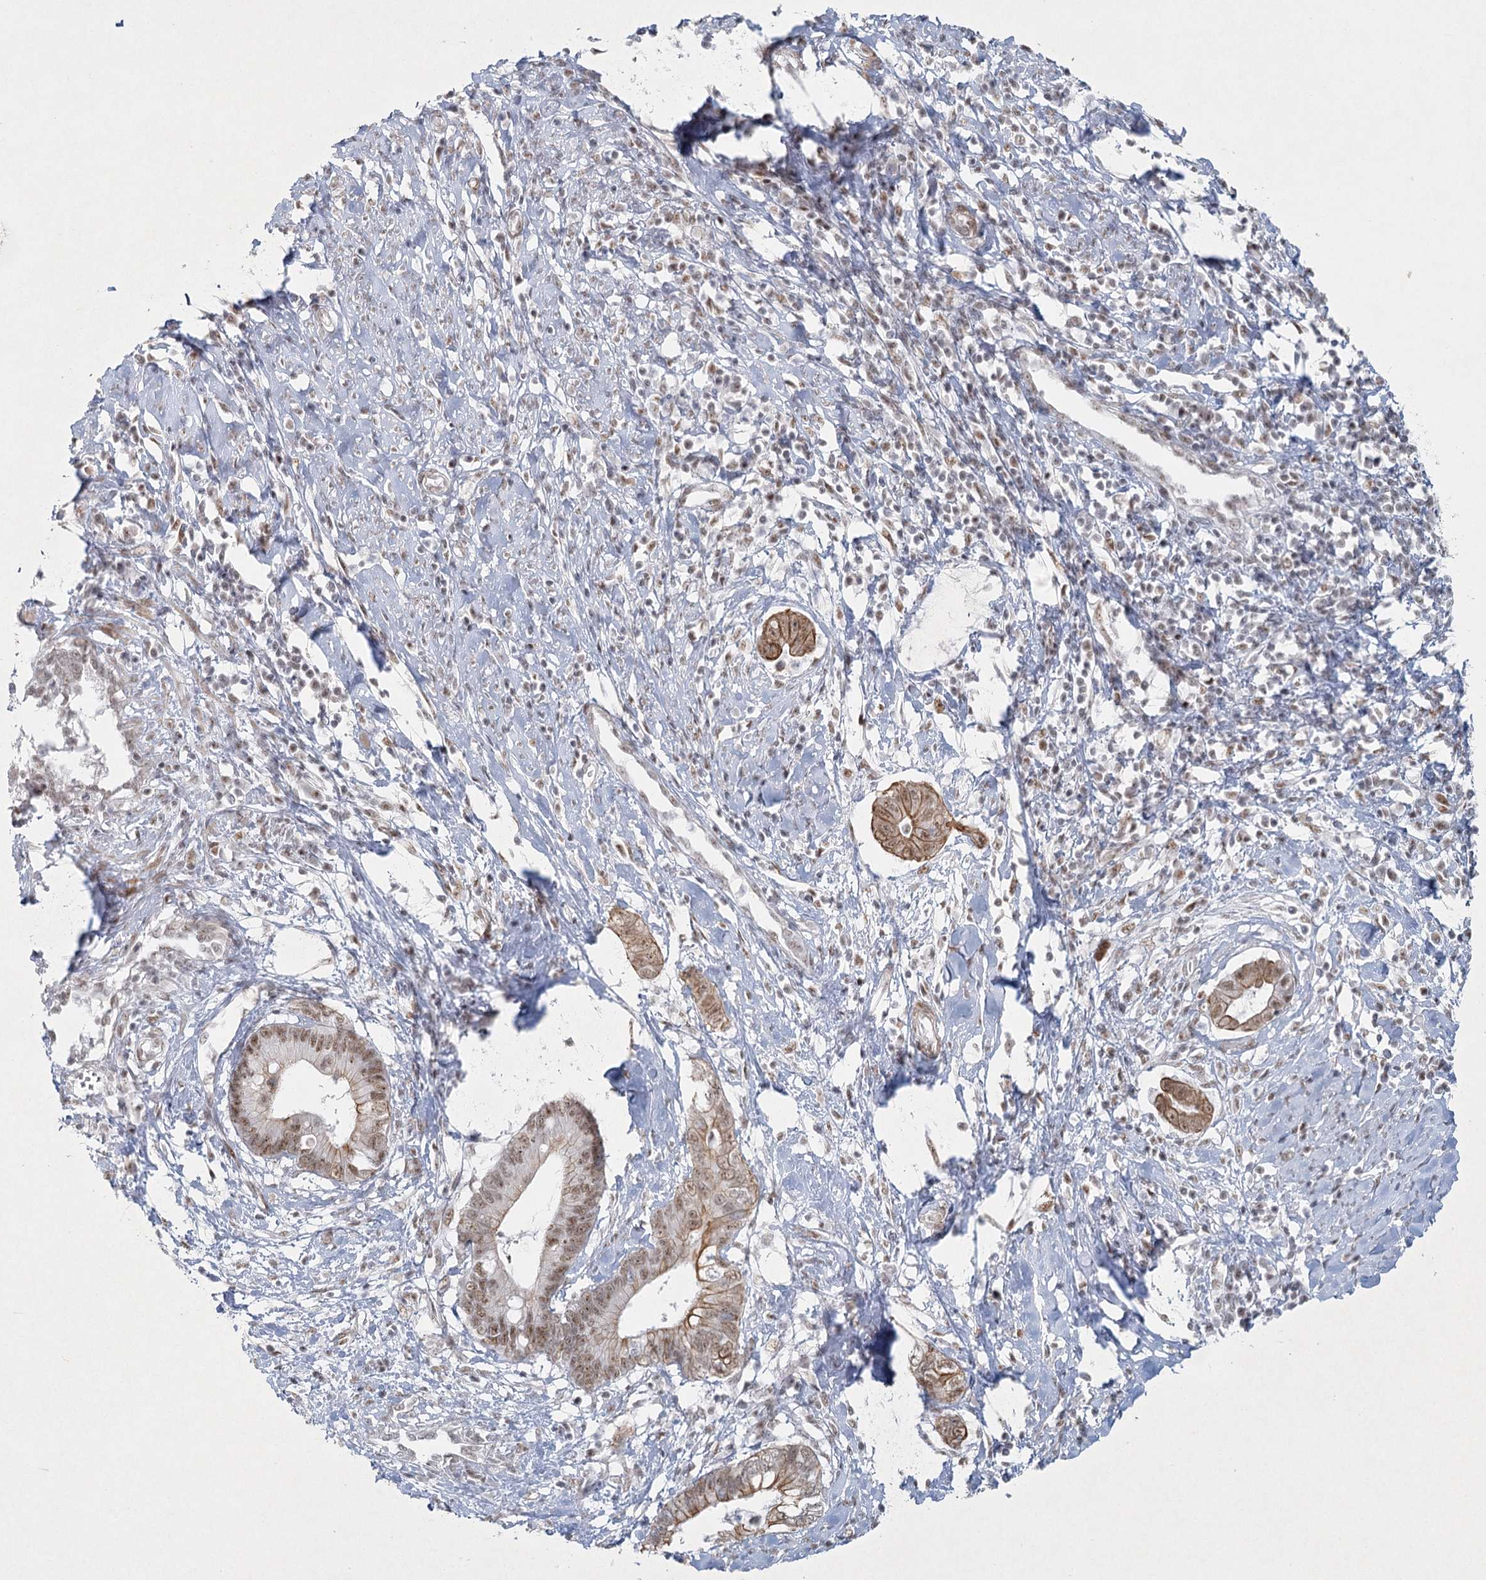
{"staining": {"intensity": "moderate", "quantity": ">75%", "location": "cytoplasmic/membranous,nuclear"}, "tissue": "cervical cancer", "cell_type": "Tumor cells", "image_type": "cancer", "snomed": [{"axis": "morphology", "description": "Adenocarcinoma, NOS"}, {"axis": "topography", "description": "Cervix"}], "caption": "This is an image of IHC staining of adenocarcinoma (cervical), which shows moderate positivity in the cytoplasmic/membranous and nuclear of tumor cells.", "gene": "U2SURP", "patient": {"sex": "female", "age": 44}}